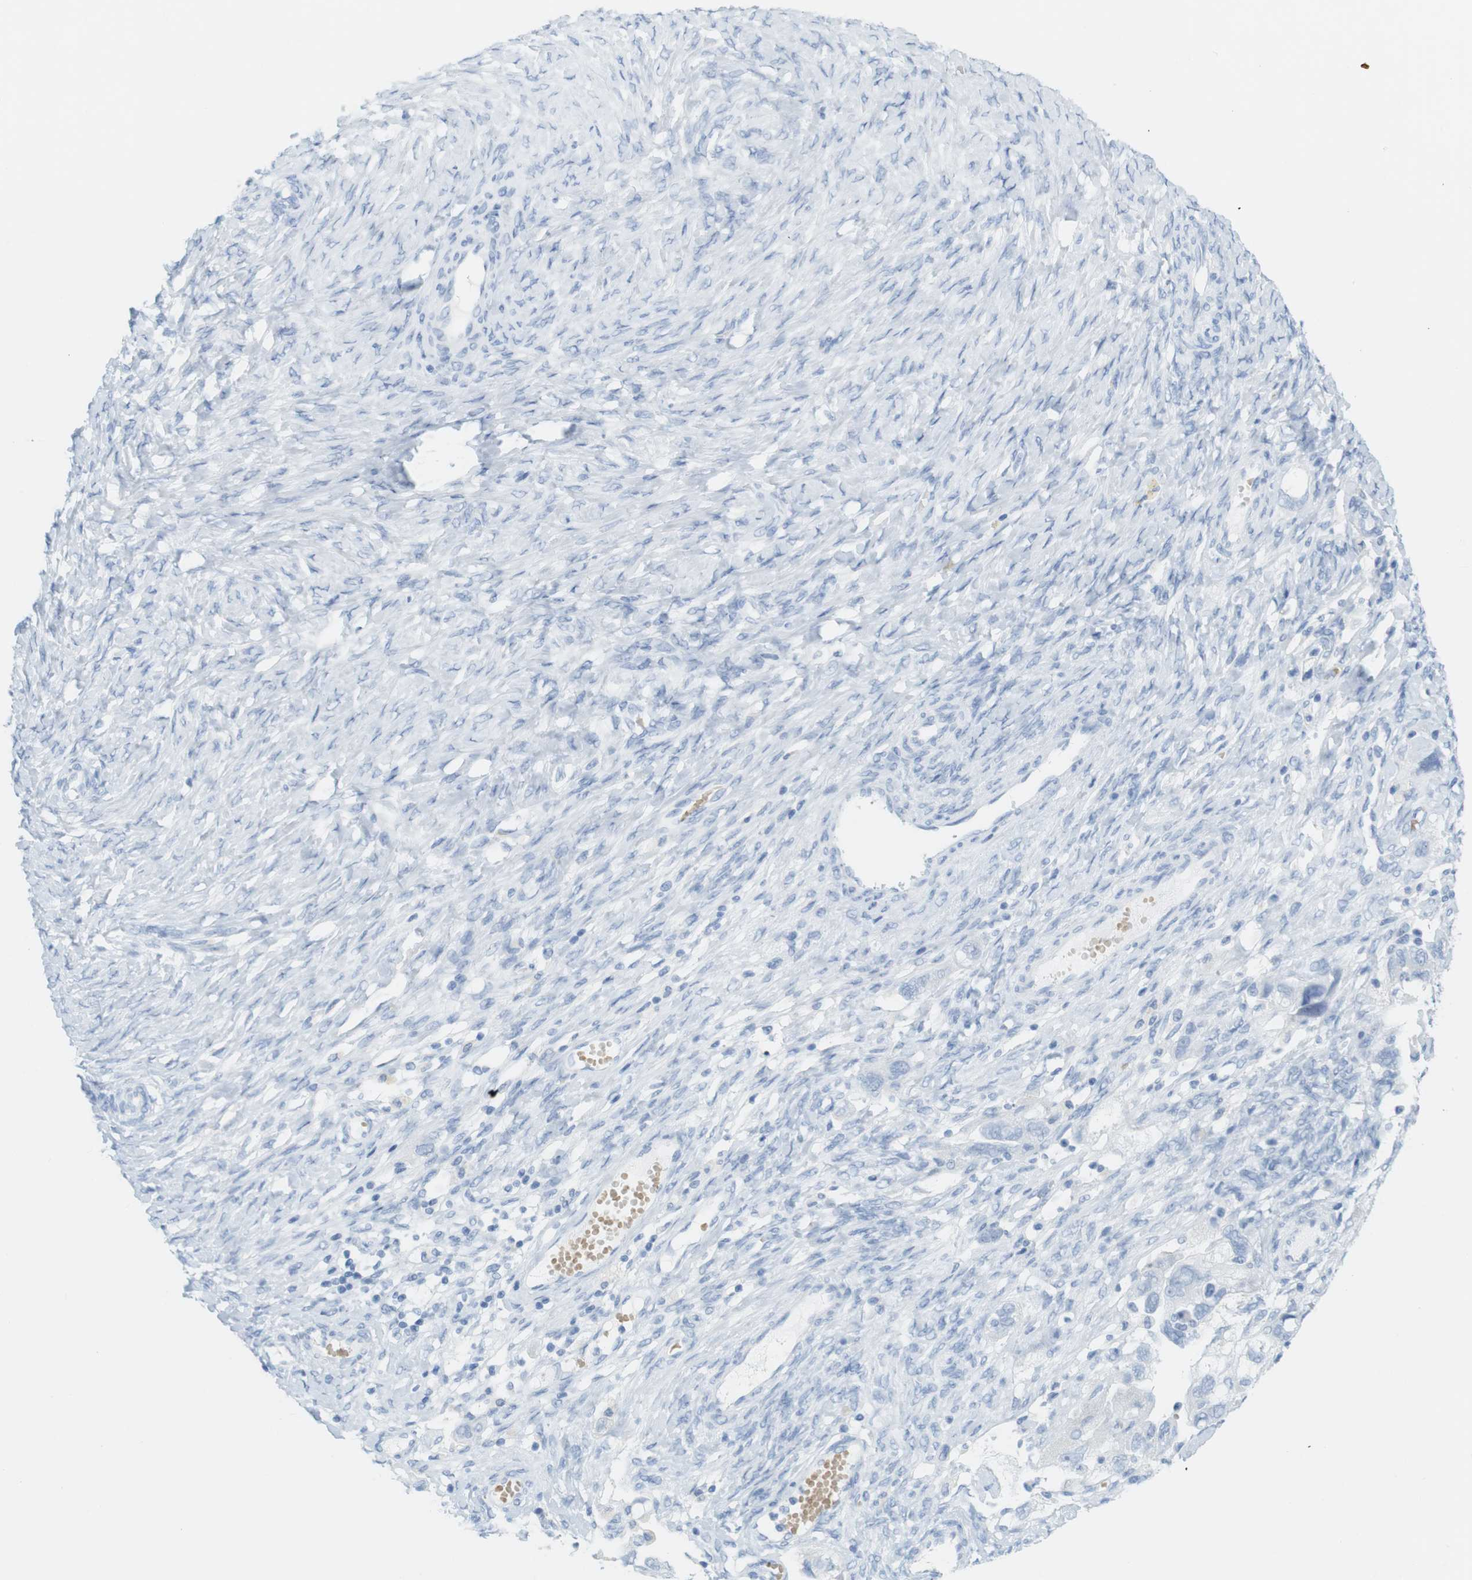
{"staining": {"intensity": "negative", "quantity": "none", "location": "none"}, "tissue": "ovarian cancer", "cell_type": "Tumor cells", "image_type": "cancer", "snomed": [{"axis": "morphology", "description": "Carcinoma, NOS"}, {"axis": "morphology", "description": "Cystadenocarcinoma, serous, NOS"}, {"axis": "topography", "description": "Ovary"}], "caption": "This is an immunohistochemistry (IHC) photomicrograph of human ovarian cancer (carcinoma). There is no staining in tumor cells.", "gene": "TNNT2", "patient": {"sex": "female", "age": 69}}